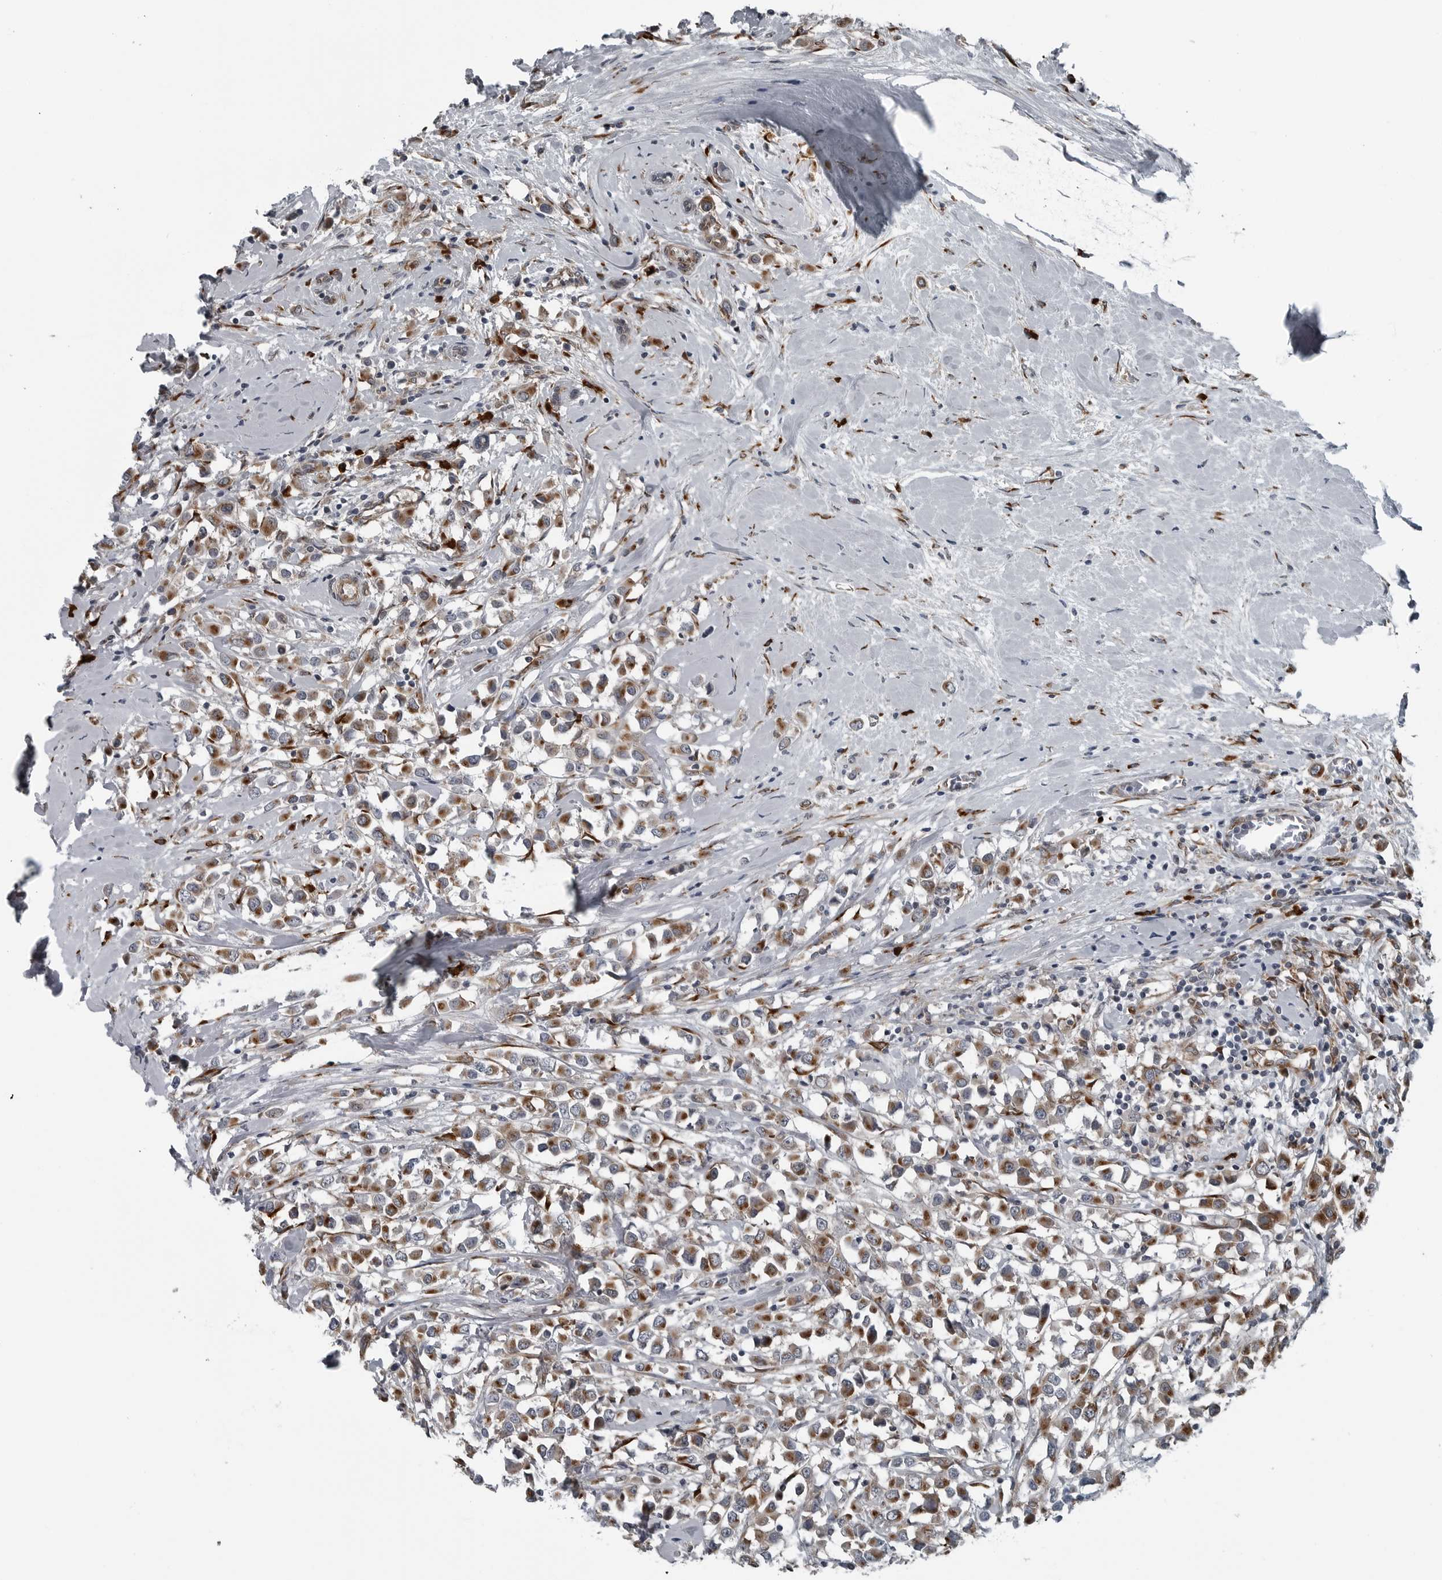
{"staining": {"intensity": "moderate", "quantity": ">75%", "location": "cytoplasmic/membranous"}, "tissue": "breast cancer", "cell_type": "Tumor cells", "image_type": "cancer", "snomed": [{"axis": "morphology", "description": "Duct carcinoma"}, {"axis": "topography", "description": "Breast"}], "caption": "Human breast cancer stained with a protein marker displays moderate staining in tumor cells.", "gene": "CEP85", "patient": {"sex": "female", "age": 61}}